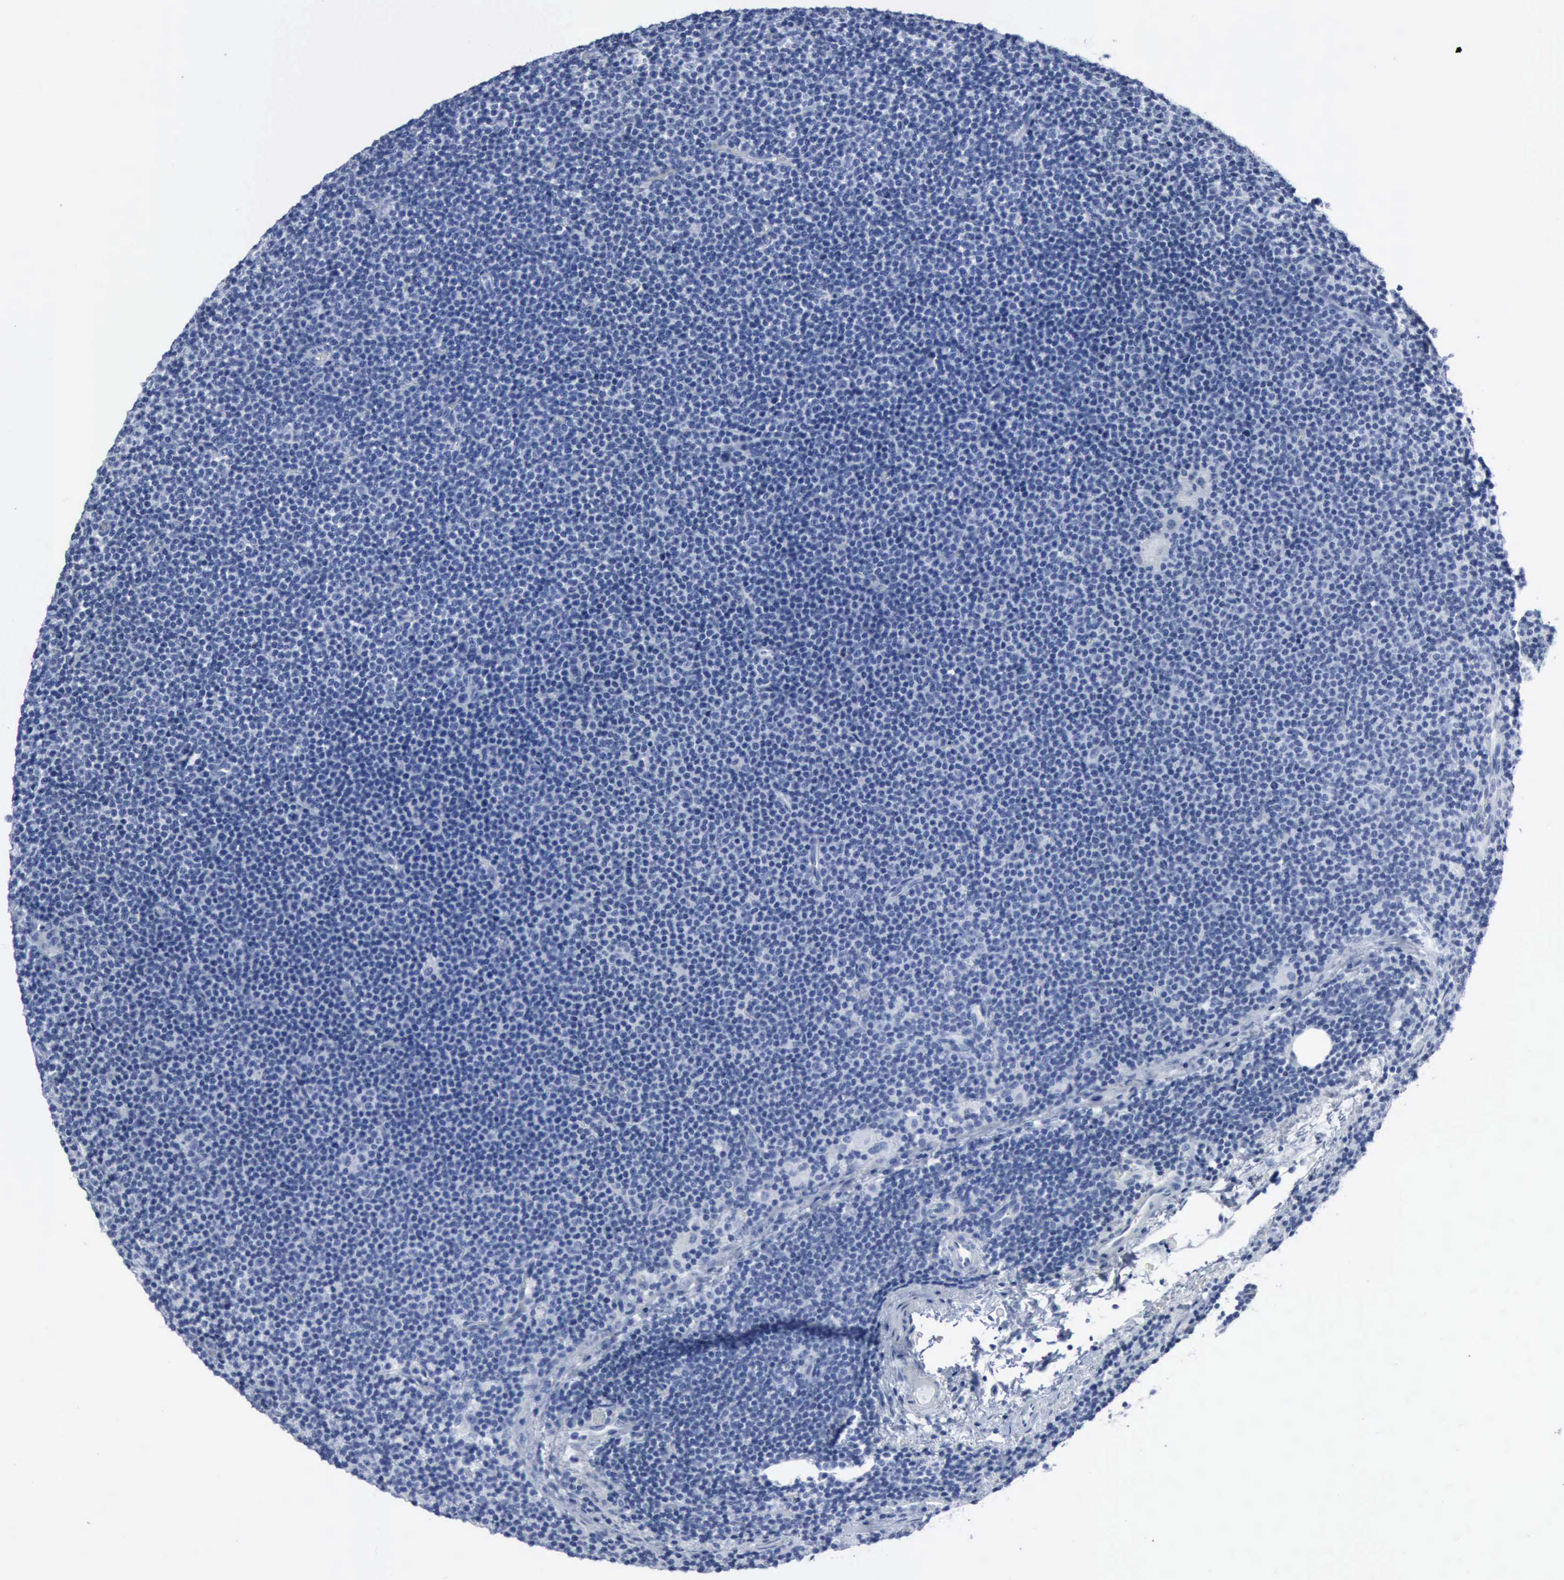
{"staining": {"intensity": "negative", "quantity": "none", "location": "none"}, "tissue": "lymphoma", "cell_type": "Tumor cells", "image_type": "cancer", "snomed": [{"axis": "morphology", "description": "Malignant lymphoma, non-Hodgkin's type, Low grade"}, {"axis": "topography", "description": "Lymph node"}], "caption": "Immunohistochemical staining of lymphoma demonstrates no significant expression in tumor cells.", "gene": "DMD", "patient": {"sex": "female", "age": 69}}